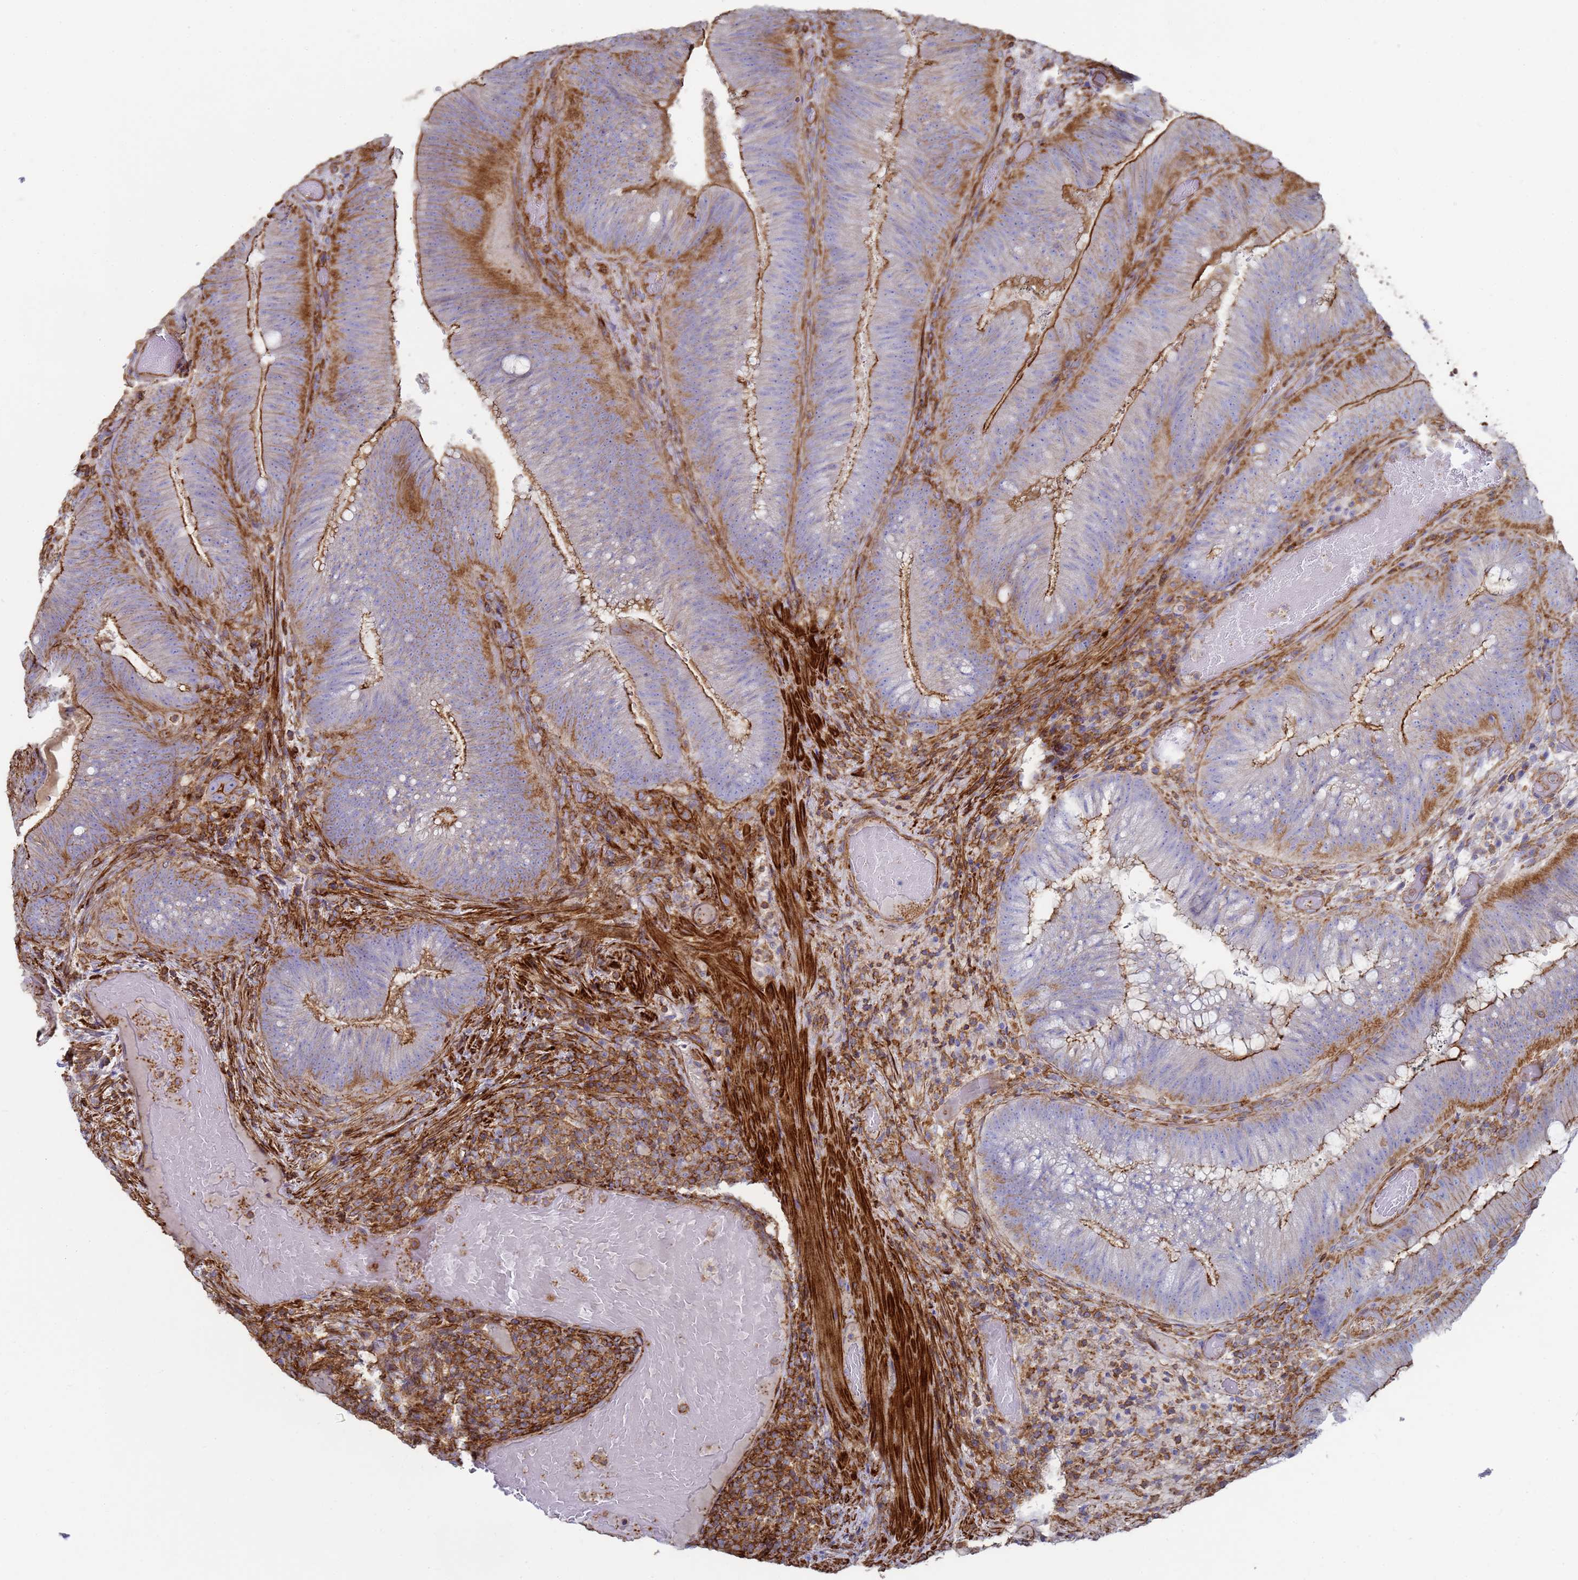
{"staining": {"intensity": "moderate", "quantity": "25%-75%", "location": "cytoplasmic/membranous"}, "tissue": "colorectal cancer", "cell_type": "Tumor cells", "image_type": "cancer", "snomed": [{"axis": "morphology", "description": "Adenocarcinoma, NOS"}, {"axis": "topography", "description": "Colon"}], "caption": "Immunohistochemical staining of human adenocarcinoma (colorectal) exhibits moderate cytoplasmic/membranous protein positivity in about 25%-75% of tumor cells.", "gene": "ACTB", "patient": {"sex": "female", "age": 43}}